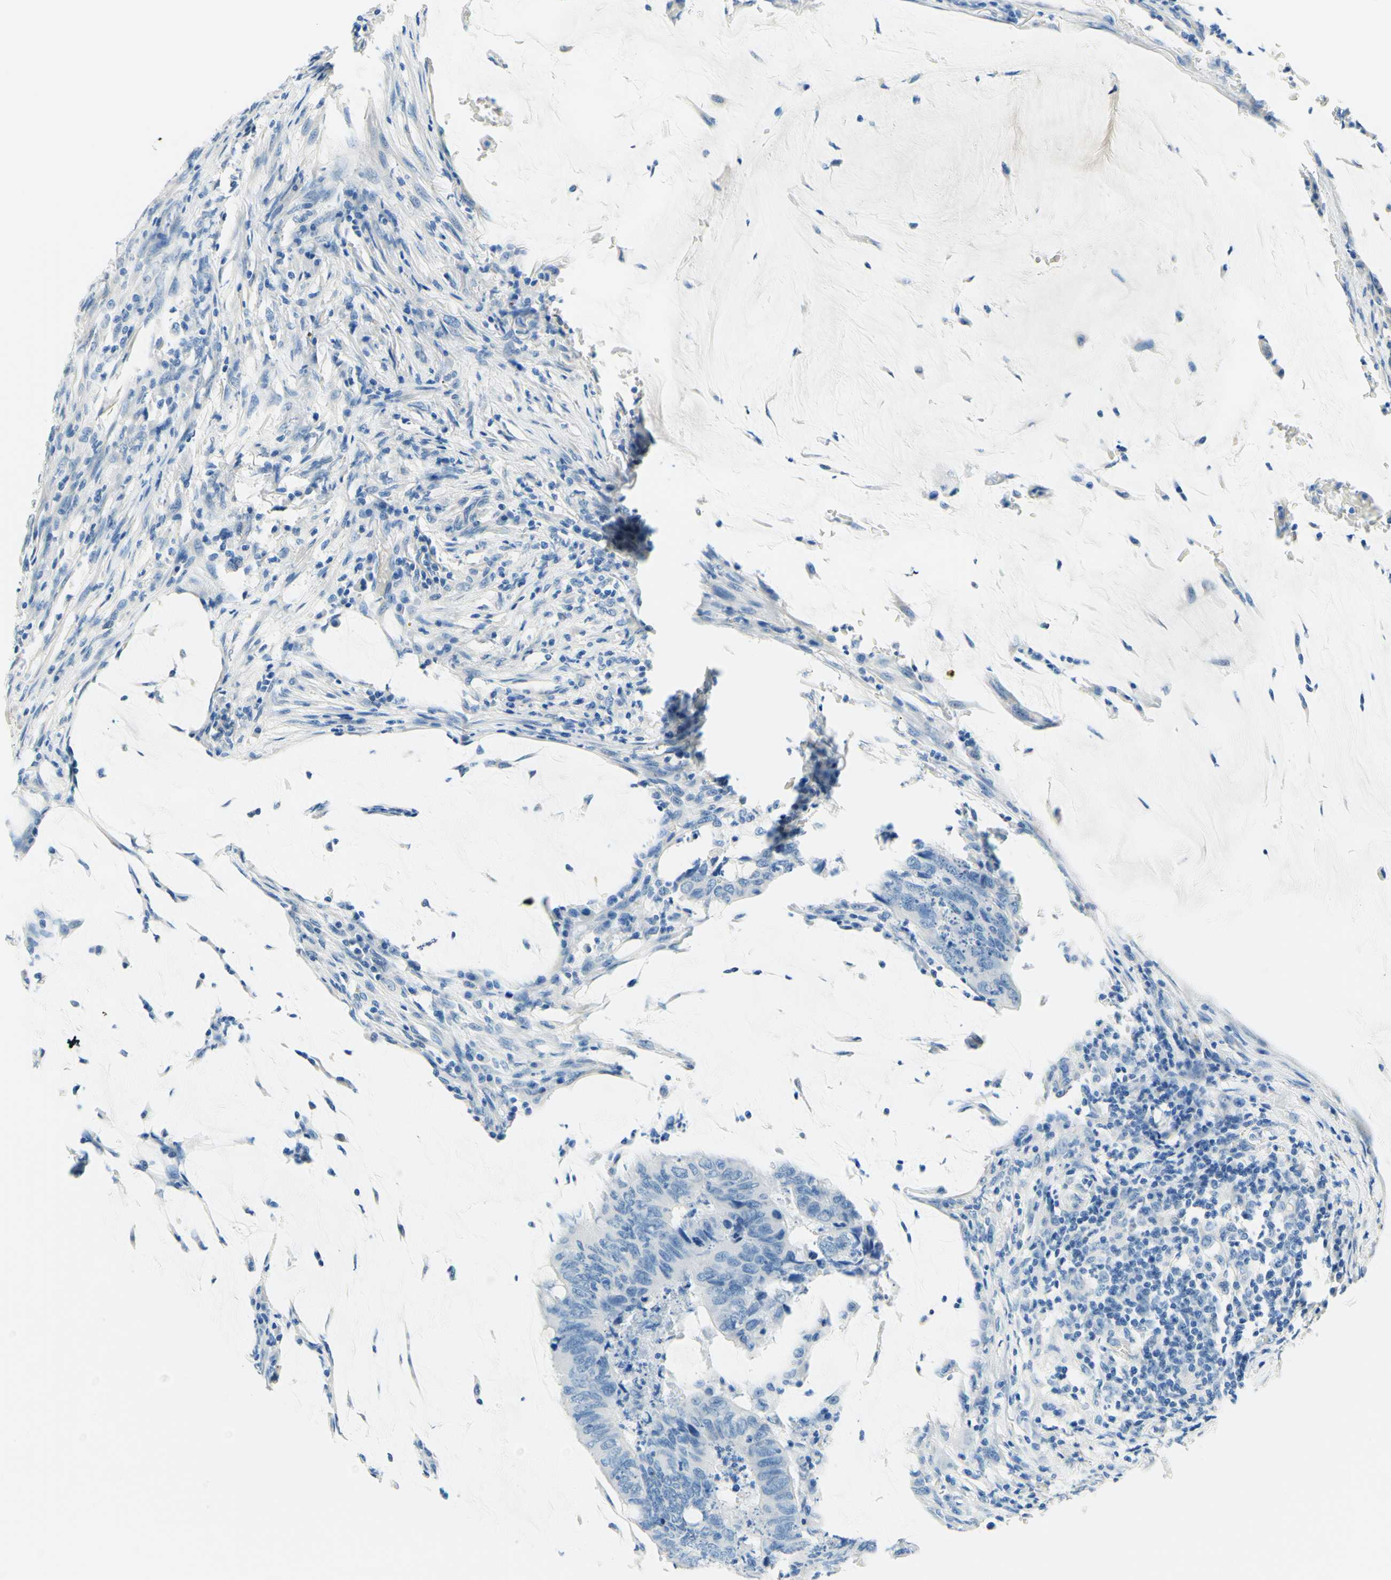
{"staining": {"intensity": "negative", "quantity": "none", "location": "none"}, "tissue": "colorectal cancer", "cell_type": "Tumor cells", "image_type": "cancer", "snomed": [{"axis": "morphology", "description": "Normal tissue, NOS"}, {"axis": "morphology", "description": "Adenocarcinoma, NOS"}, {"axis": "topography", "description": "Rectum"}, {"axis": "topography", "description": "Peripheral nerve tissue"}], "caption": "A micrograph of colorectal cancer (adenocarcinoma) stained for a protein exhibits no brown staining in tumor cells.", "gene": "PASD1", "patient": {"sex": "male", "age": 92}}